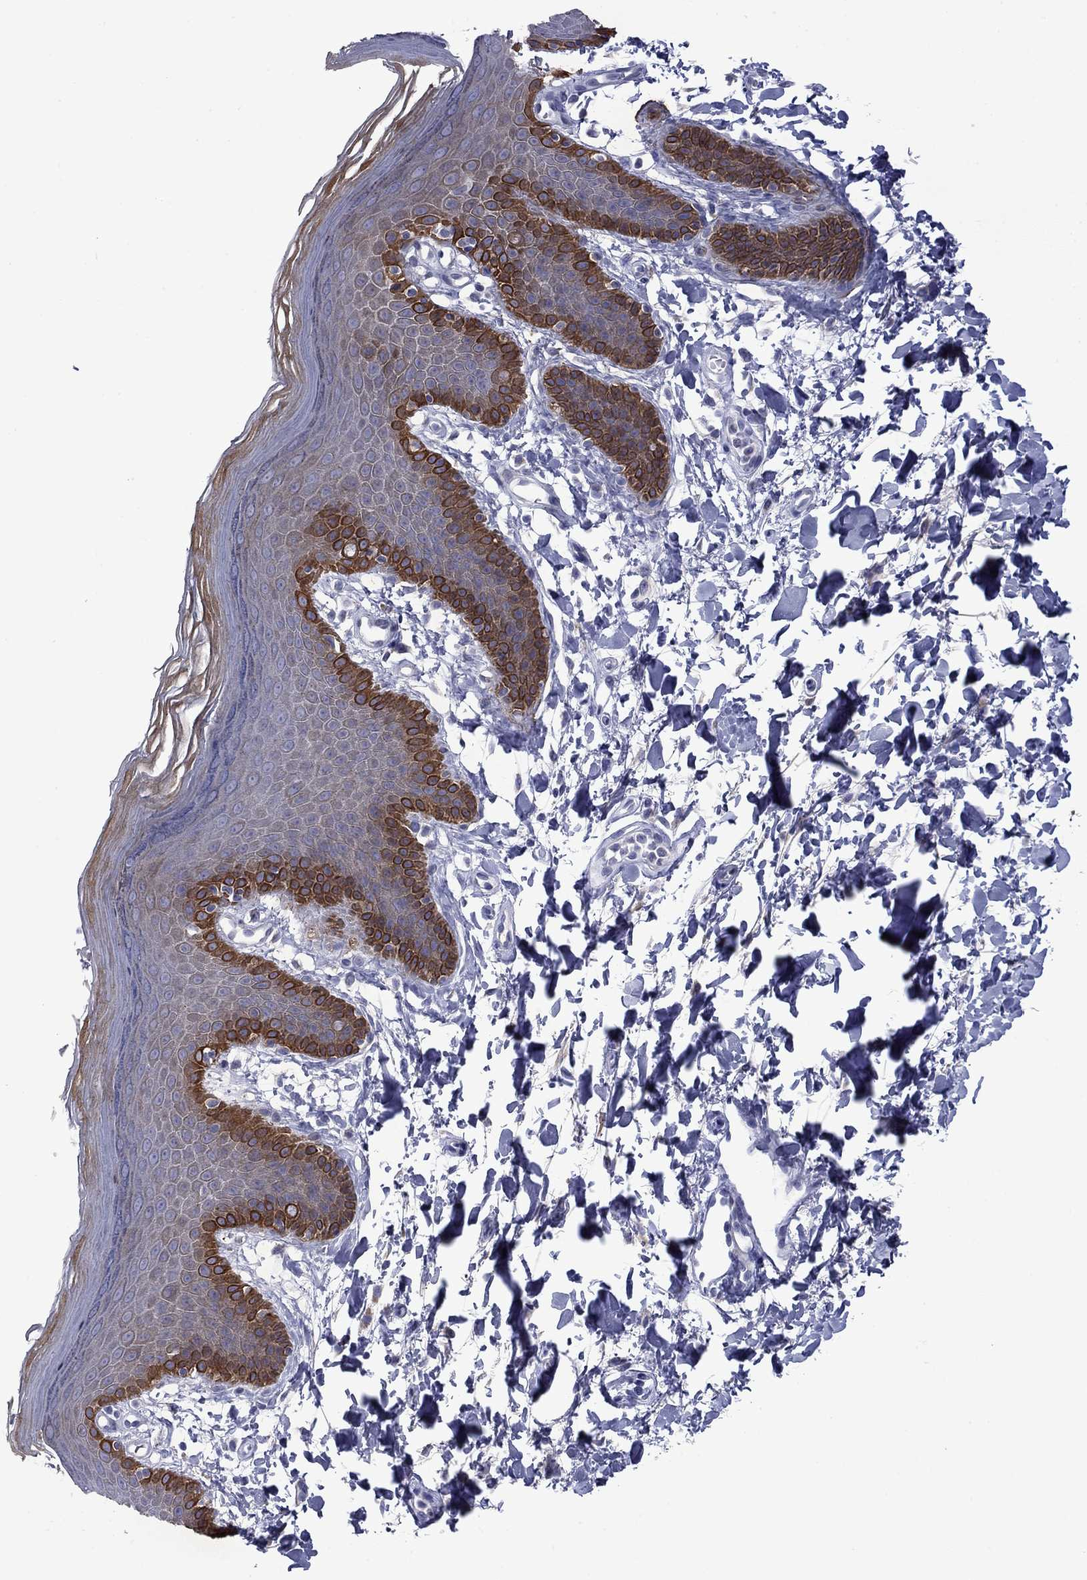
{"staining": {"intensity": "strong", "quantity": "<25%", "location": "cytoplasmic/membranous,nuclear"}, "tissue": "skin", "cell_type": "Epidermal cells", "image_type": "normal", "snomed": [{"axis": "morphology", "description": "Normal tissue, NOS"}, {"axis": "topography", "description": "Anal"}], "caption": "Immunohistochemistry image of normal human skin stained for a protein (brown), which reveals medium levels of strong cytoplasmic/membranous,nuclear expression in about <25% of epidermal cells.", "gene": "TMPRSS11A", "patient": {"sex": "male", "age": 53}}